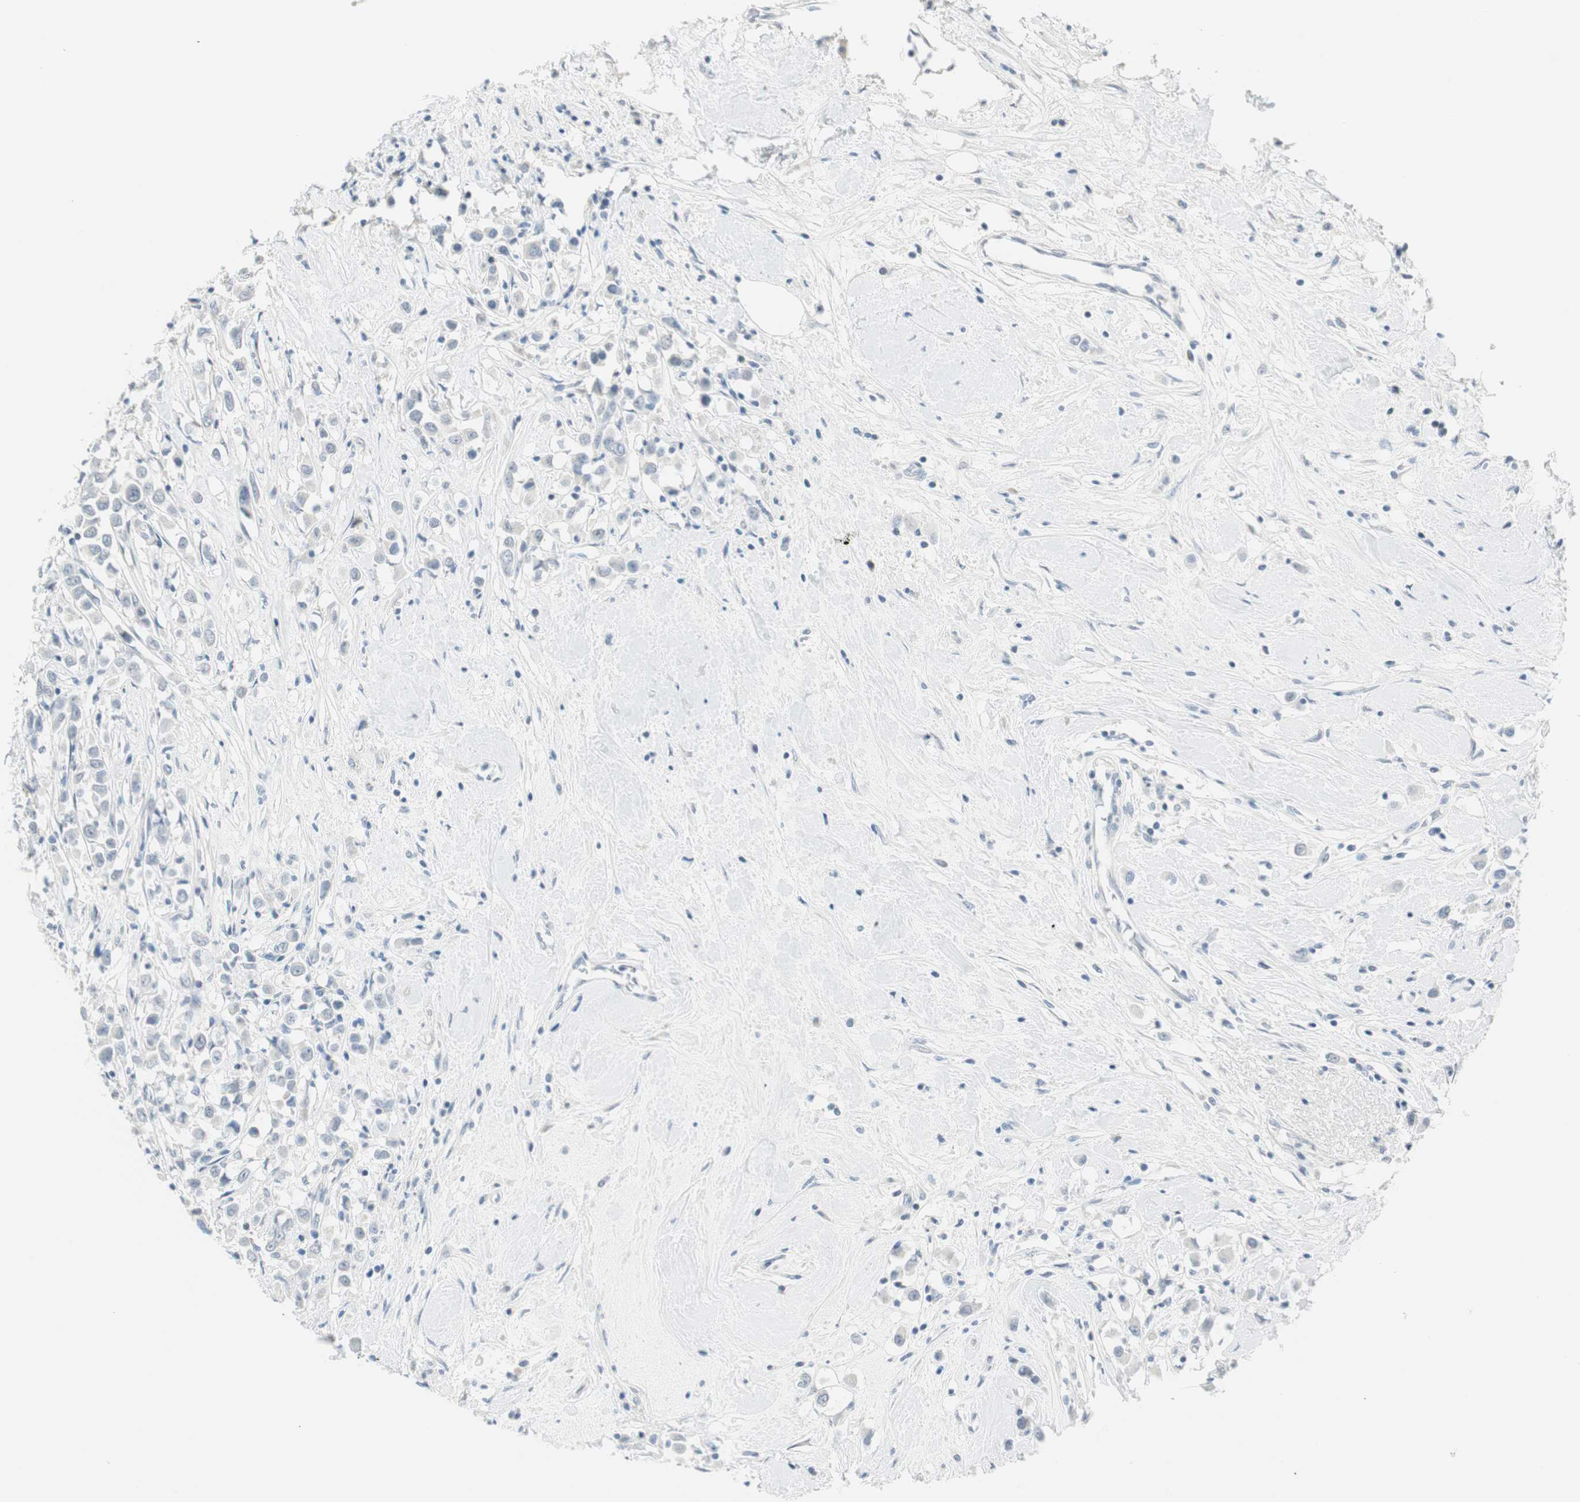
{"staining": {"intensity": "negative", "quantity": "none", "location": "none"}, "tissue": "breast cancer", "cell_type": "Tumor cells", "image_type": "cancer", "snomed": [{"axis": "morphology", "description": "Duct carcinoma"}, {"axis": "topography", "description": "Breast"}], "caption": "Breast cancer was stained to show a protein in brown. There is no significant staining in tumor cells.", "gene": "MLLT10", "patient": {"sex": "female", "age": 61}}